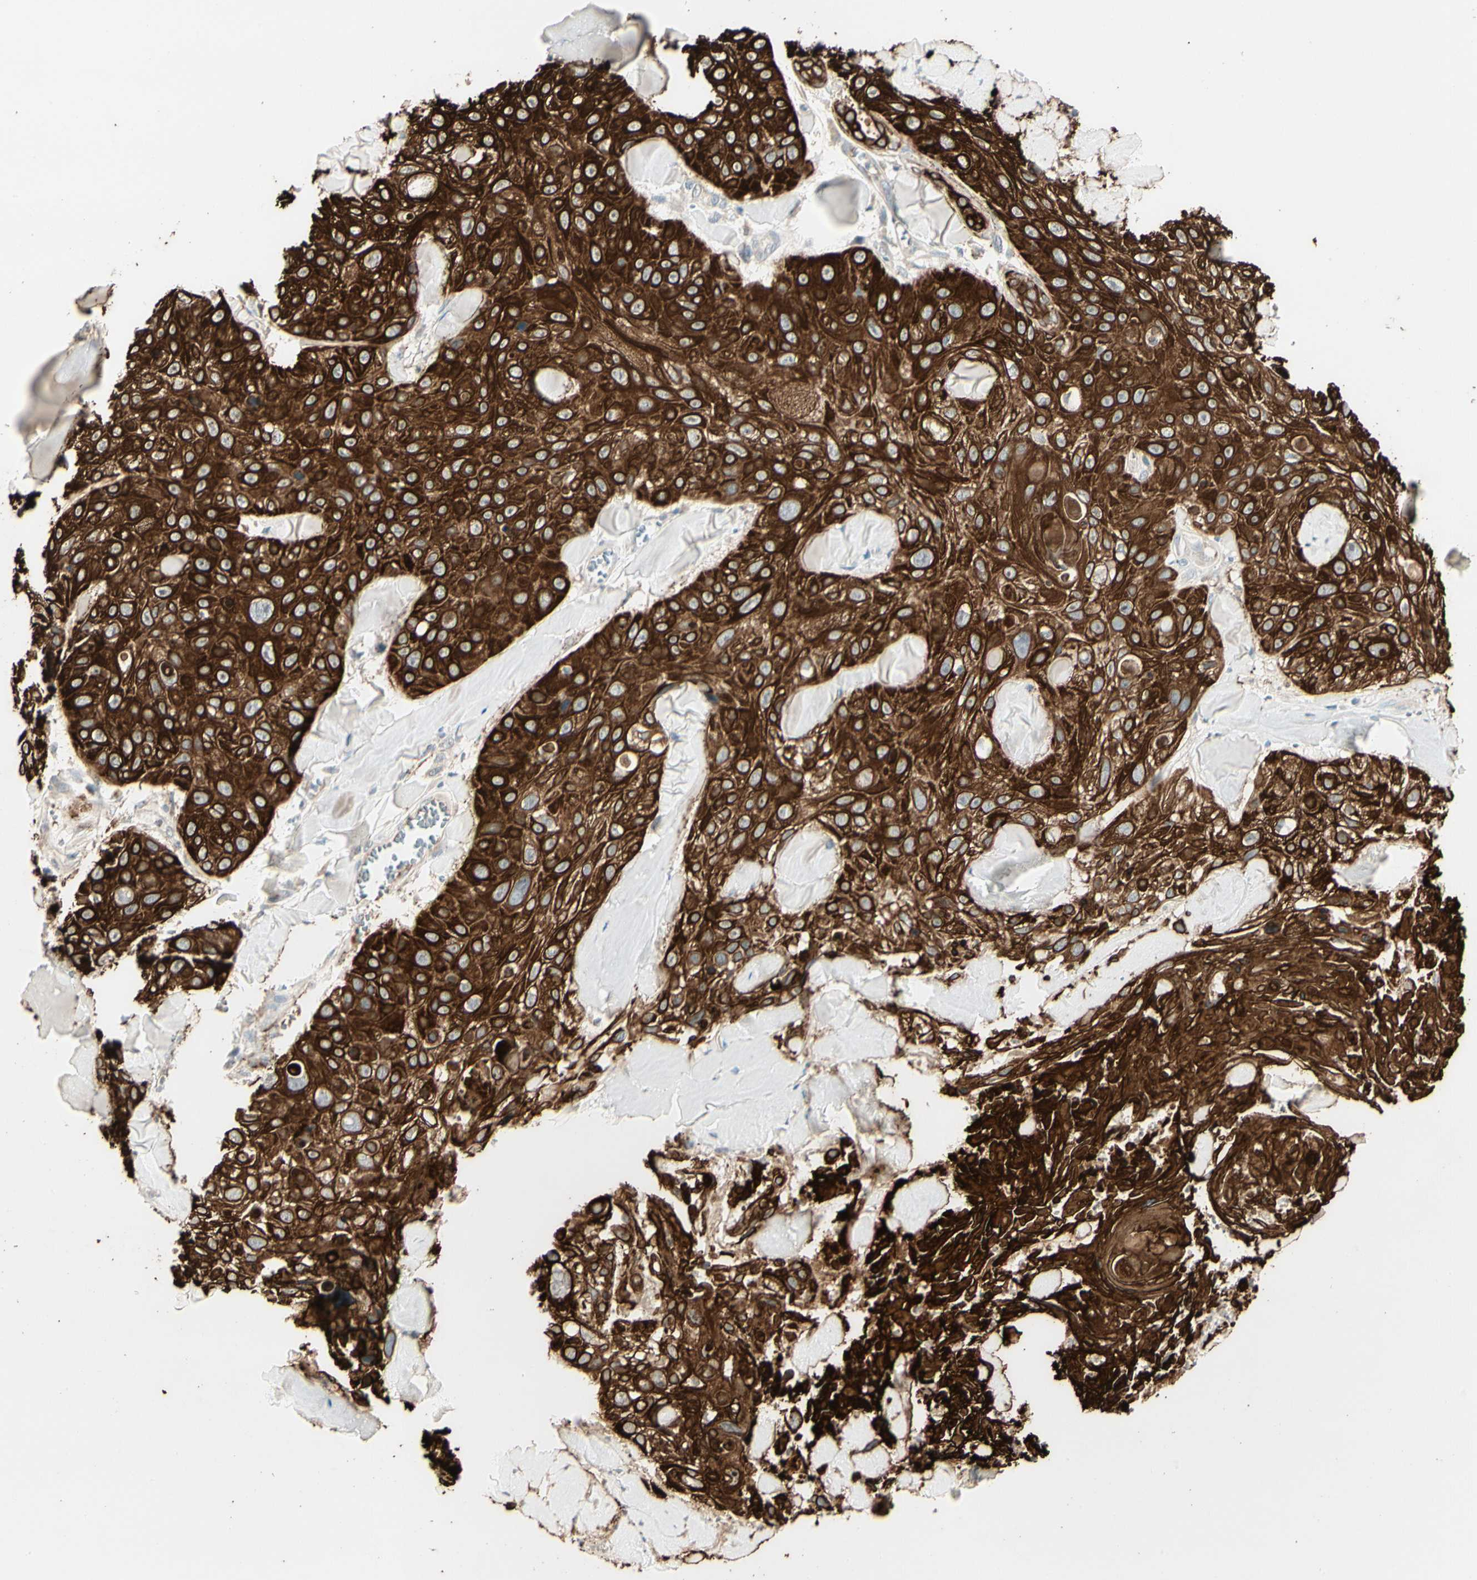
{"staining": {"intensity": "strong", "quantity": ">75%", "location": "cytoplasmic/membranous"}, "tissue": "skin cancer", "cell_type": "Tumor cells", "image_type": "cancer", "snomed": [{"axis": "morphology", "description": "Squamous cell carcinoma, NOS"}, {"axis": "topography", "description": "Skin"}], "caption": "Tumor cells demonstrate high levels of strong cytoplasmic/membranous expression in approximately >75% of cells in human squamous cell carcinoma (skin).", "gene": "SKIL", "patient": {"sex": "male", "age": 86}}